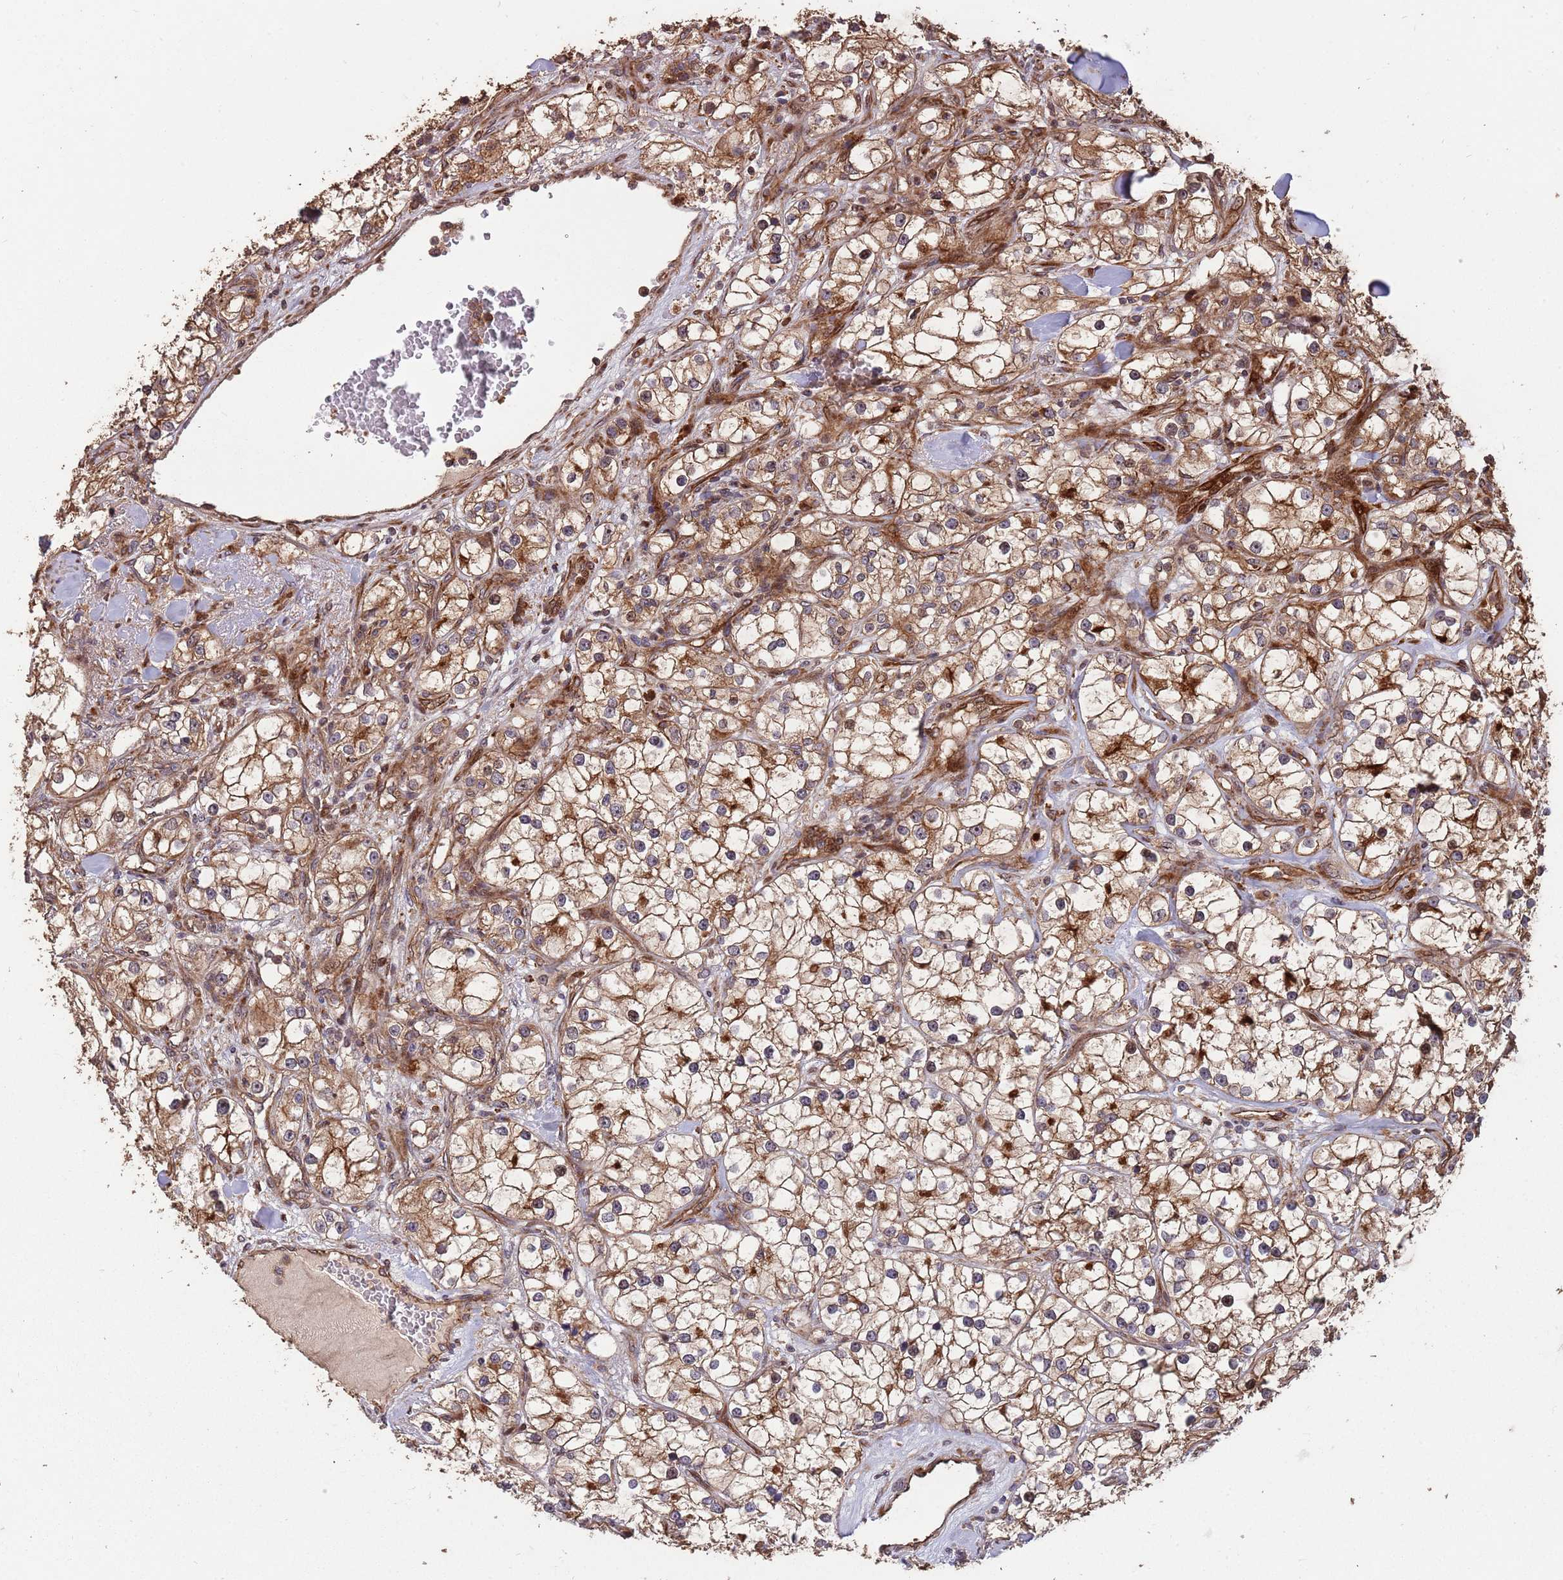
{"staining": {"intensity": "moderate", "quantity": ">75%", "location": "cytoplasmic/membranous,nuclear"}, "tissue": "renal cancer", "cell_type": "Tumor cells", "image_type": "cancer", "snomed": [{"axis": "morphology", "description": "Adenocarcinoma, NOS"}, {"axis": "topography", "description": "Kidney"}], "caption": "Immunohistochemistry staining of renal cancer, which reveals medium levels of moderate cytoplasmic/membranous and nuclear positivity in about >75% of tumor cells indicating moderate cytoplasmic/membranous and nuclear protein staining. The staining was performed using DAB (brown) for protein detection and nuclei were counterstained in hematoxylin (blue).", "gene": "ZNF428", "patient": {"sex": "male", "age": 77}}